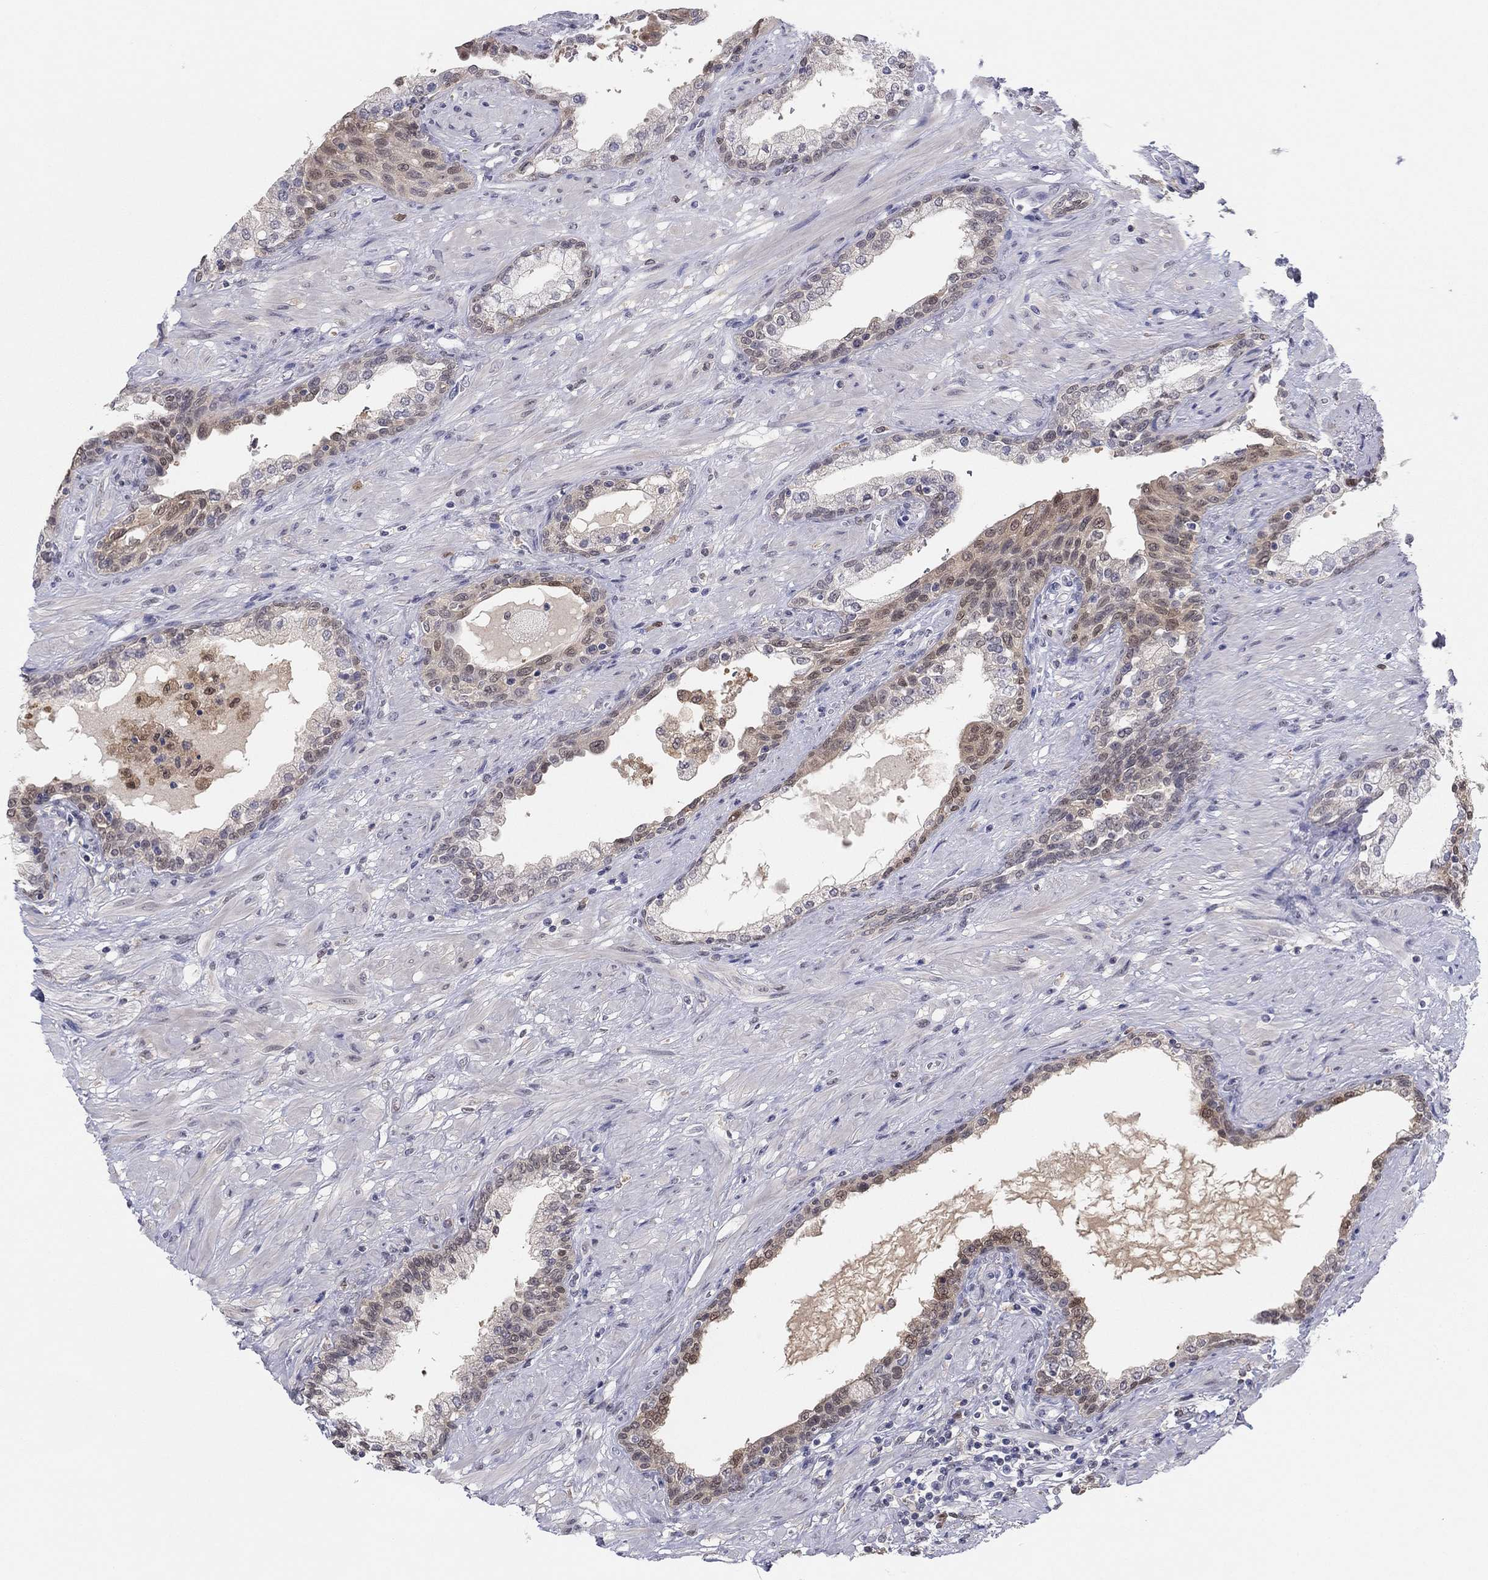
{"staining": {"intensity": "weak", "quantity": "25%-75%", "location": "cytoplasmic/membranous,nuclear"}, "tissue": "prostate", "cell_type": "Glandular cells", "image_type": "normal", "snomed": [{"axis": "morphology", "description": "Normal tissue, NOS"}, {"axis": "topography", "description": "Prostate"}], "caption": "This photomicrograph exhibits IHC staining of normal human prostate, with low weak cytoplasmic/membranous,nuclear staining in about 25%-75% of glandular cells.", "gene": "PDXK", "patient": {"sex": "male", "age": 63}}